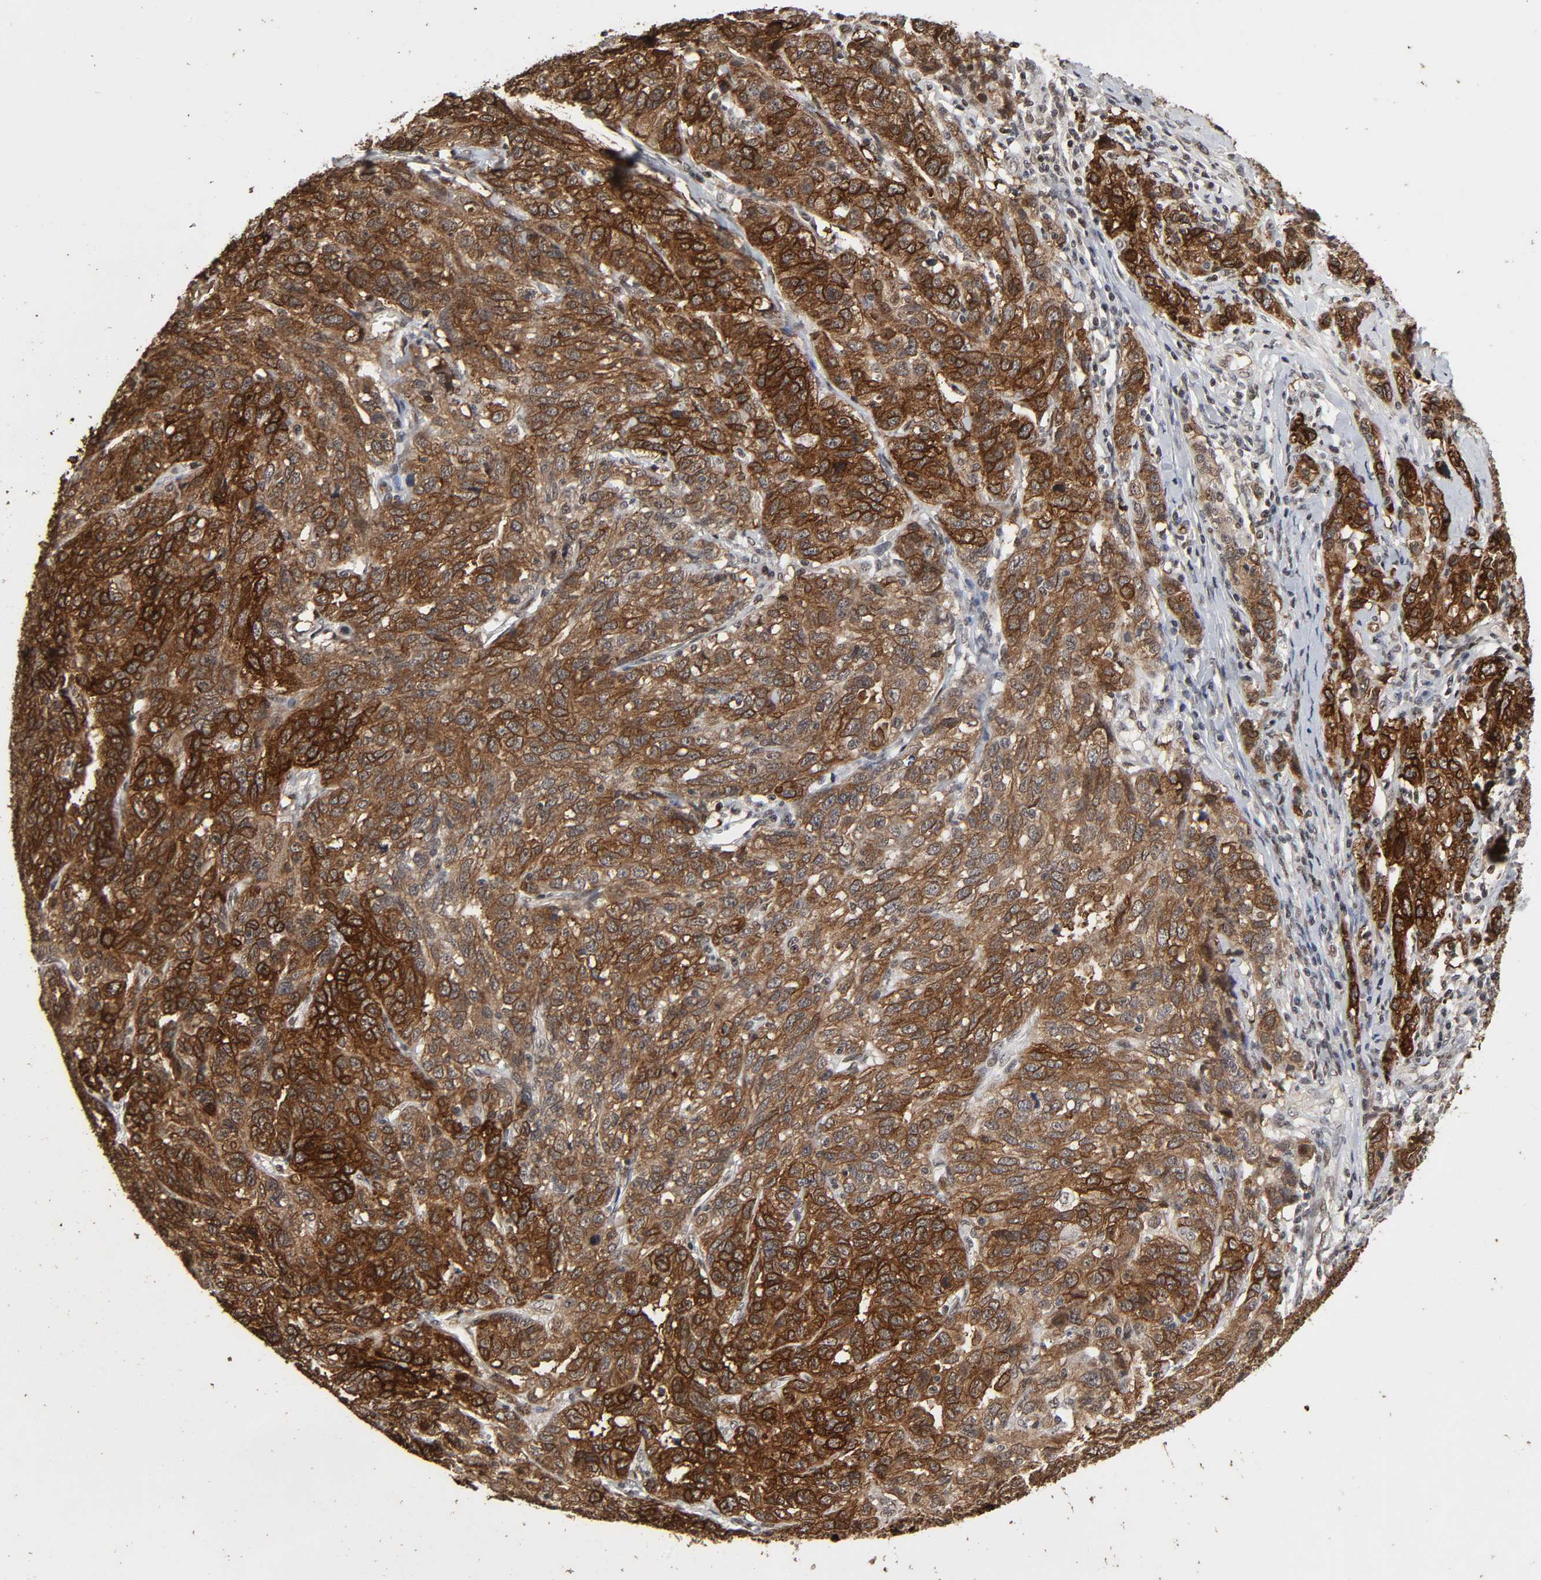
{"staining": {"intensity": "strong", "quantity": "25%-75%", "location": "cytoplasmic/membranous"}, "tissue": "ovarian cancer", "cell_type": "Tumor cells", "image_type": "cancer", "snomed": [{"axis": "morphology", "description": "Cystadenocarcinoma, serous, NOS"}, {"axis": "topography", "description": "Ovary"}], "caption": "The immunohistochemical stain highlights strong cytoplasmic/membranous positivity in tumor cells of ovarian cancer tissue. (IHC, brightfield microscopy, high magnification).", "gene": "AHNAK2", "patient": {"sex": "female", "age": 71}}